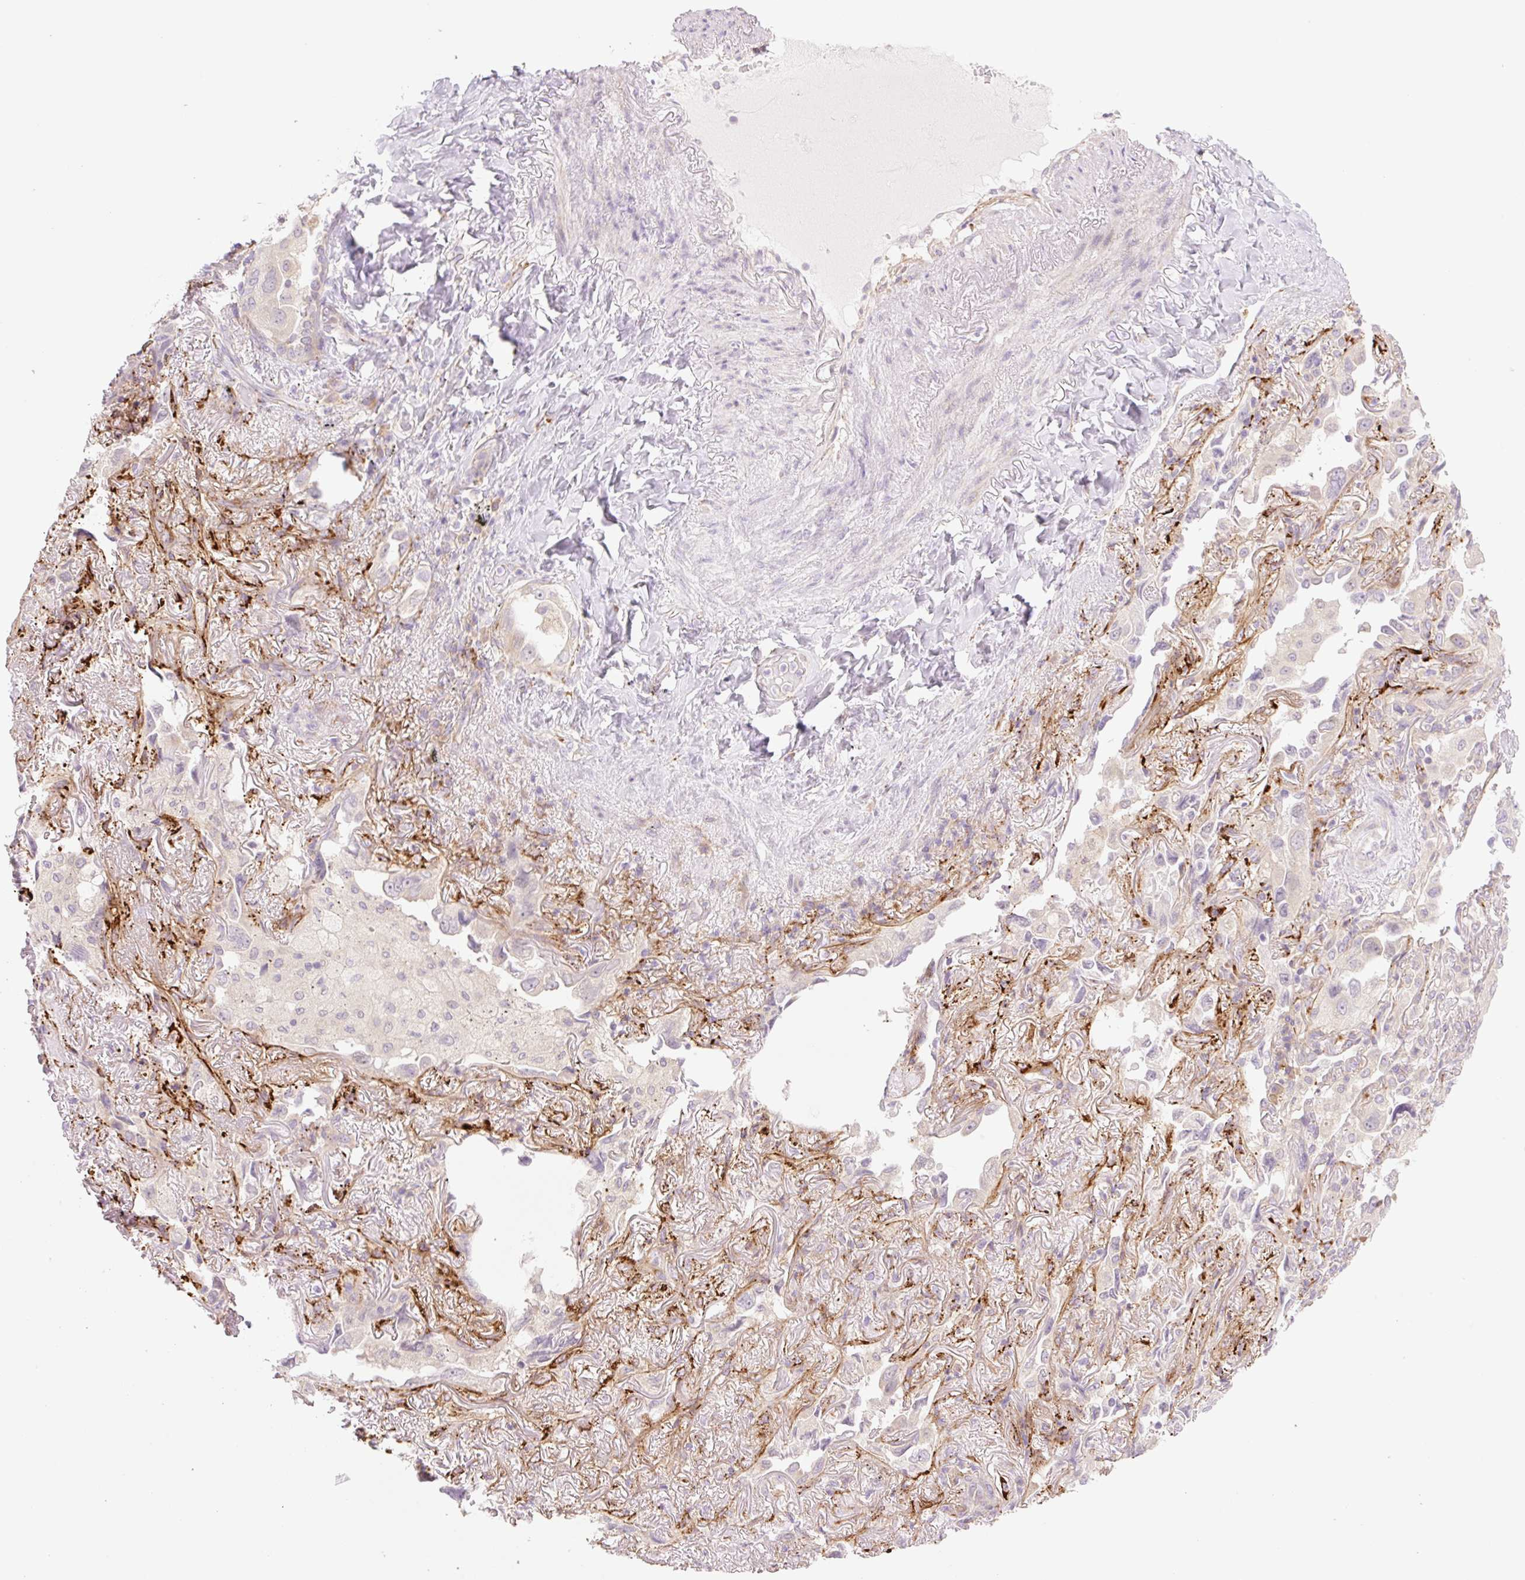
{"staining": {"intensity": "negative", "quantity": "none", "location": "none"}, "tissue": "lung cancer", "cell_type": "Tumor cells", "image_type": "cancer", "snomed": [{"axis": "morphology", "description": "Adenocarcinoma, NOS"}, {"axis": "topography", "description": "Lung"}], "caption": "Tumor cells are negative for protein expression in human lung adenocarcinoma.", "gene": "COL5A1", "patient": {"sex": "female", "age": 69}}